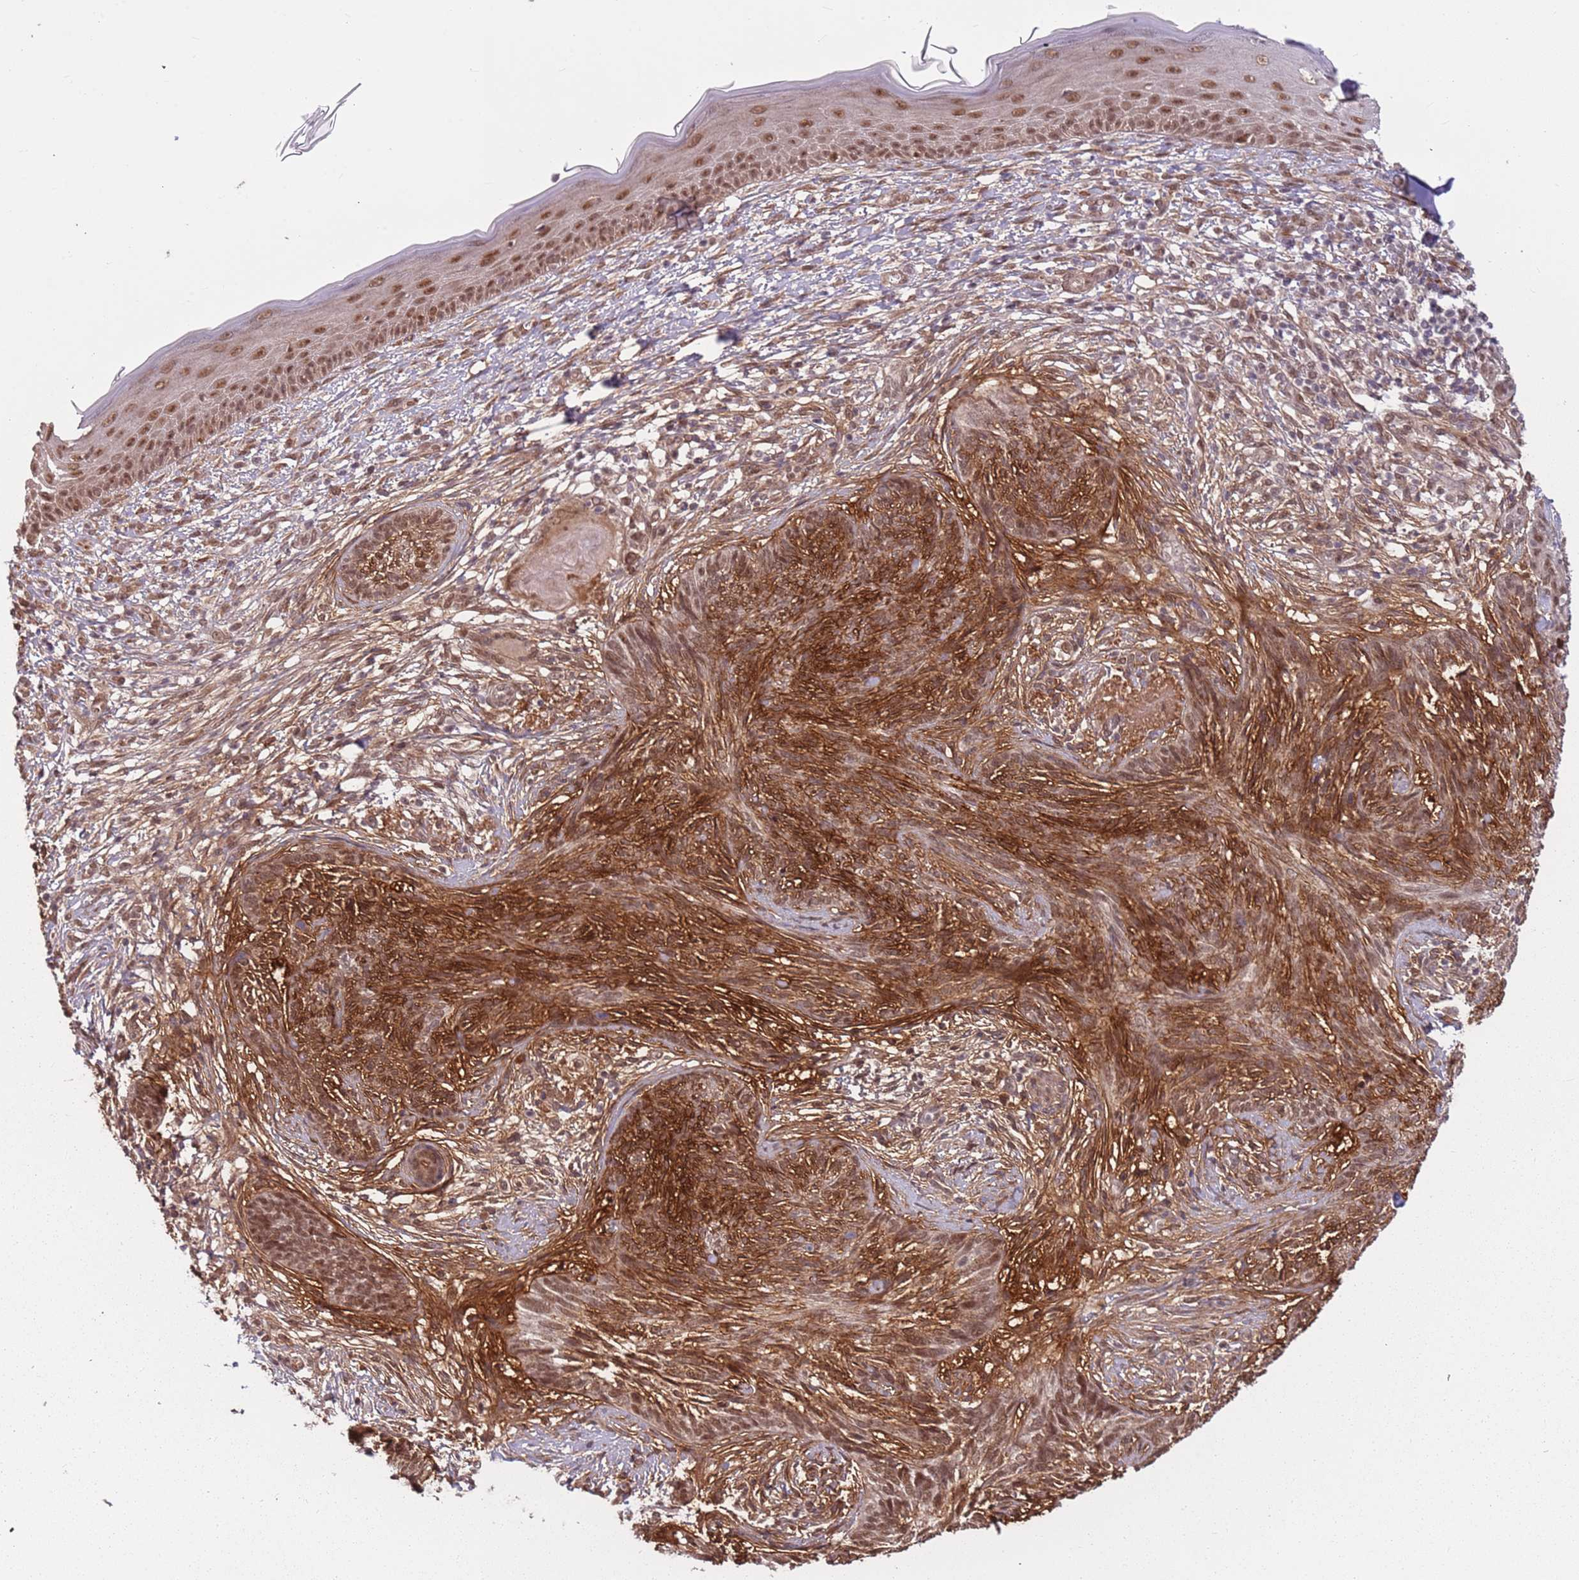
{"staining": {"intensity": "moderate", "quantity": ">75%", "location": "cytoplasmic/membranous,nuclear"}, "tissue": "skin cancer", "cell_type": "Tumor cells", "image_type": "cancer", "snomed": [{"axis": "morphology", "description": "Basal cell carcinoma"}, {"axis": "topography", "description": "Skin"}], "caption": "A medium amount of moderate cytoplasmic/membranous and nuclear staining is identified in approximately >75% of tumor cells in skin cancer (basal cell carcinoma) tissue. The staining was performed using DAB to visualize the protein expression in brown, while the nuclei were stained in blue with hematoxylin (Magnification: 20x).", "gene": "POLR3H", "patient": {"sex": "male", "age": 73}}